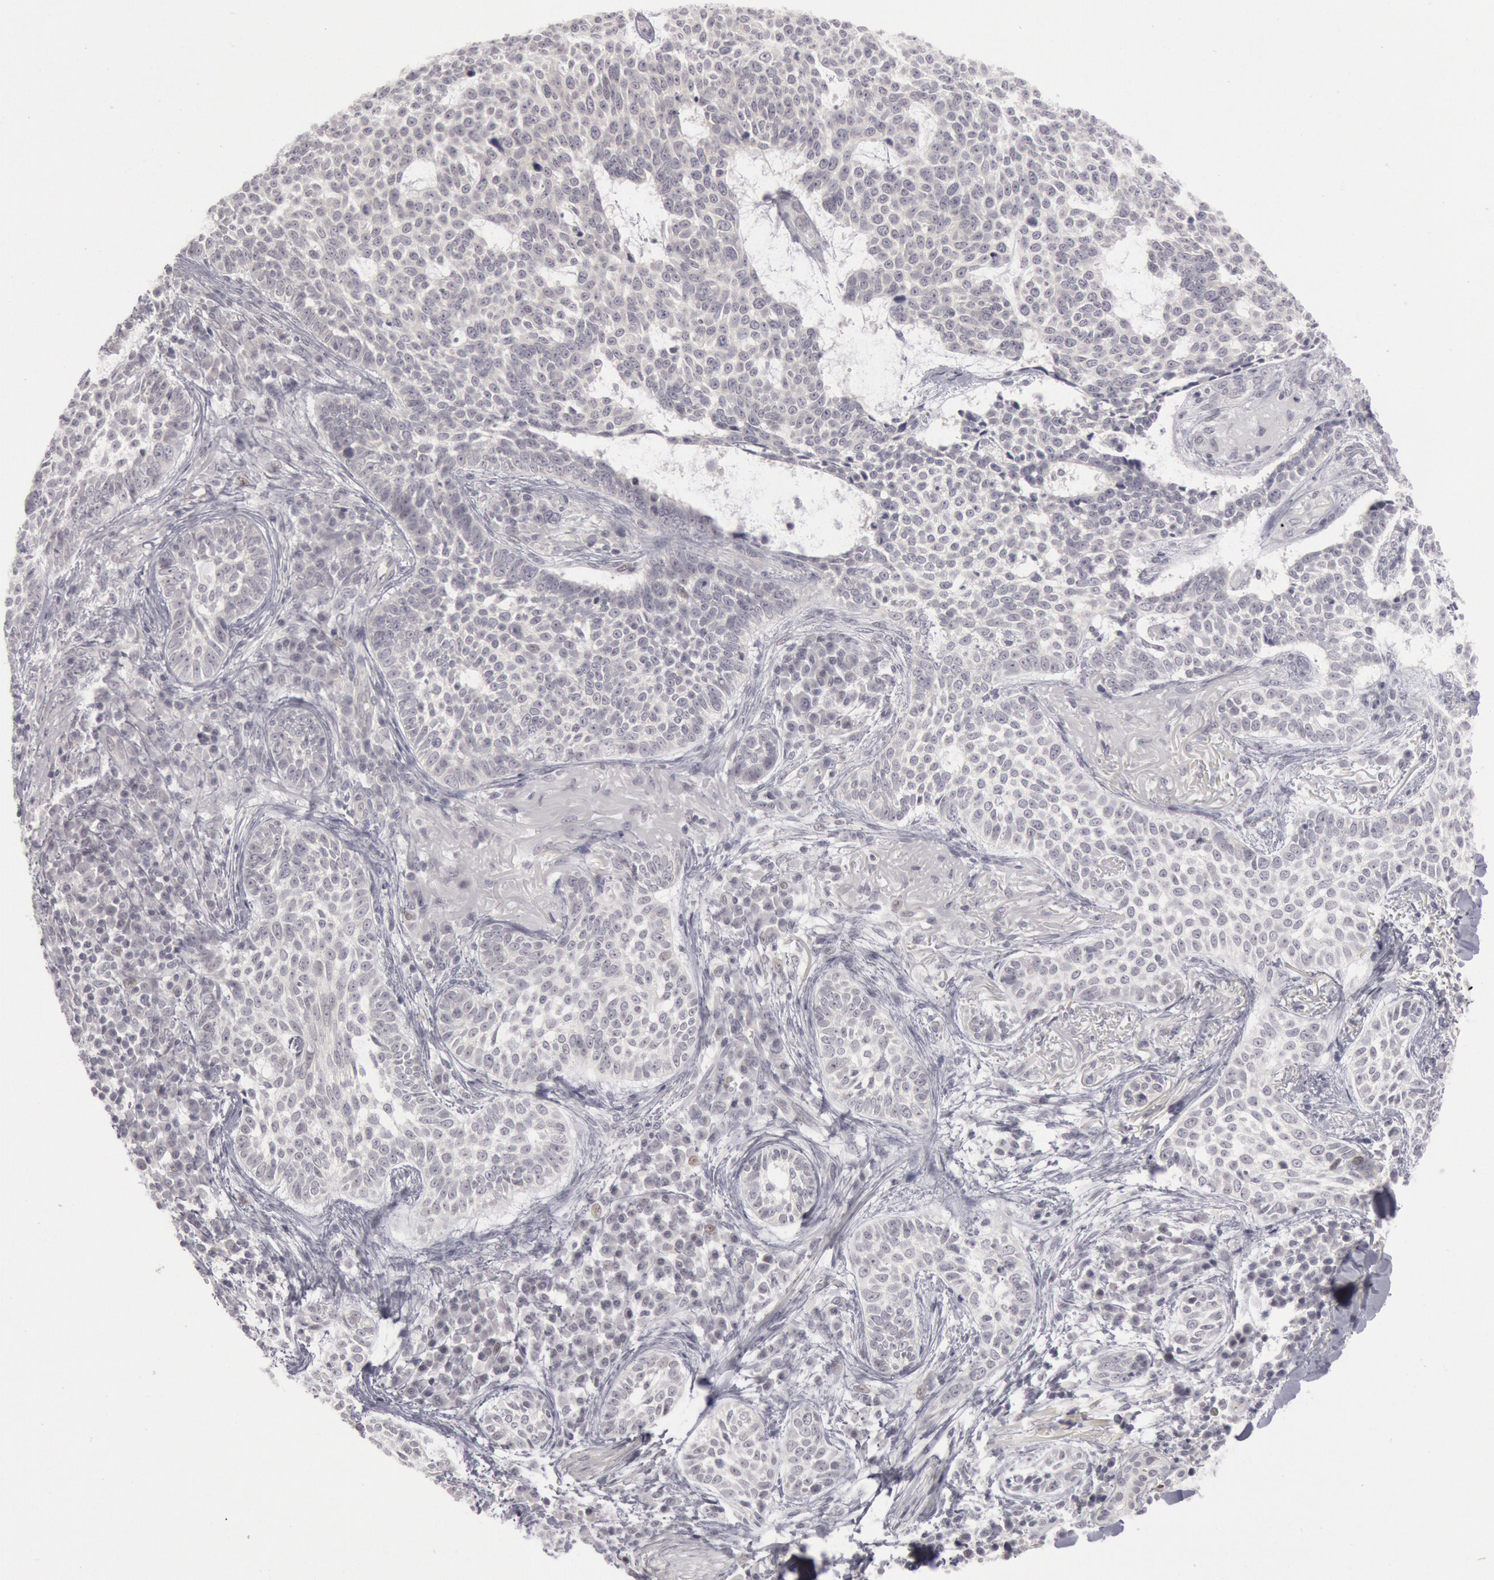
{"staining": {"intensity": "negative", "quantity": "none", "location": "none"}, "tissue": "skin cancer", "cell_type": "Tumor cells", "image_type": "cancer", "snomed": [{"axis": "morphology", "description": "Basal cell carcinoma"}, {"axis": "topography", "description": "Skin"}], "caption": "Micrograph shows no significant protein staining in tumor cells of basal cell carcinoma (skin).", "gene": "JOSD1", "patient": {"sex": "female", "age": 89}}